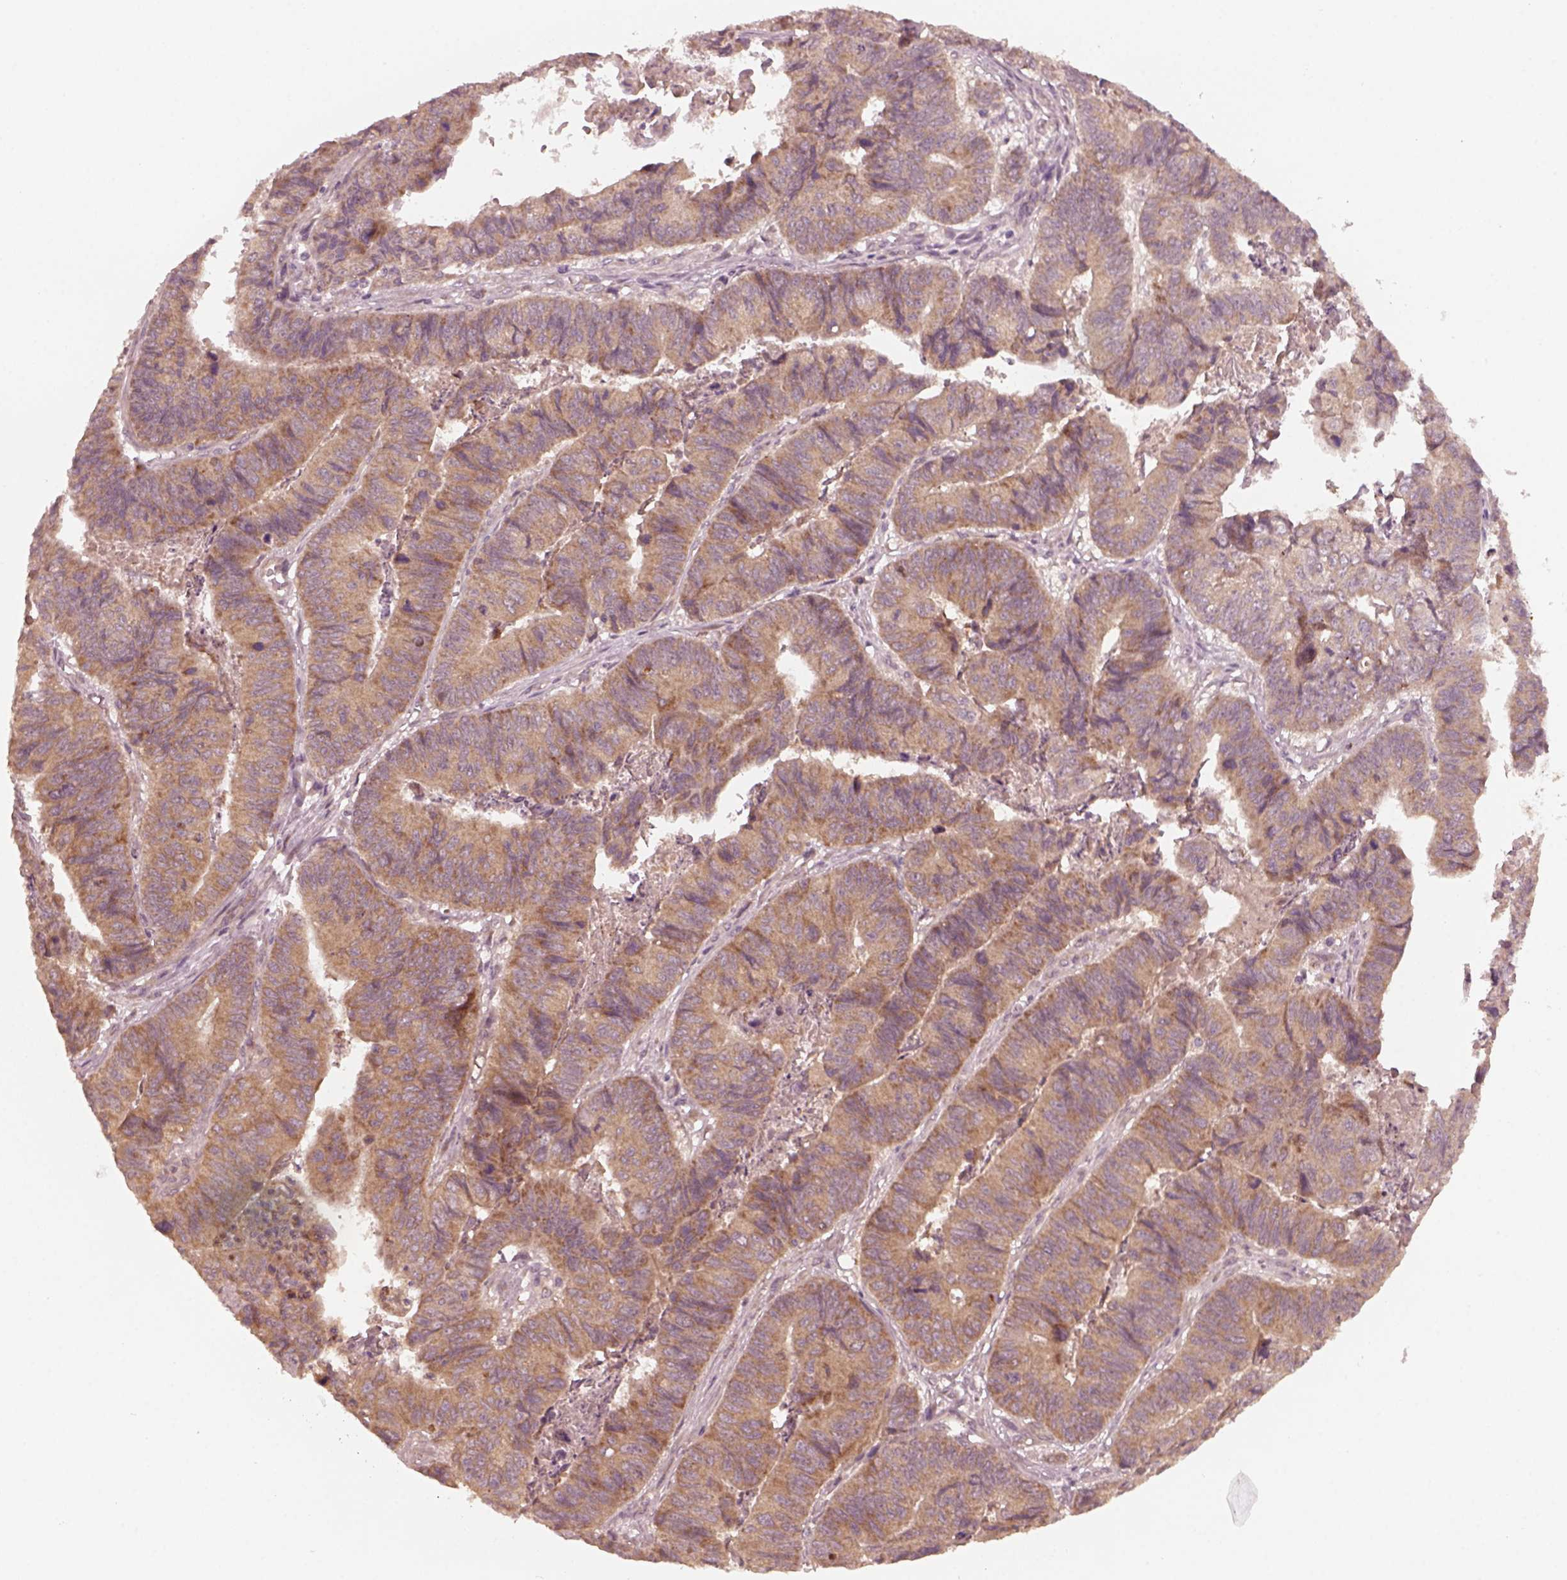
{"staining": {"intensity": "weak", "quantity": ">75%", "location": "cytoplasmic/membranous"}, "tissue": "stomach cancer", "cell_type": "Tumor cells", "image_type": "cancer", "snomed": [{"axis": "morphology", "description": "Adenocarcinoma, NOS"}, {"axis": "topography", "description": "Stomach, lower"}], "caption": "Protein staining of stomach cancer (adenocarcinoma) tissue reveals weak cytoplasmic/membranous positivity in approximately >75% of tumor cells. (DAB IHC, brown staining for protein, blue staining for nuclei).", "gene": "FAF2", "patient": {"sex": "male", "age": 77}}